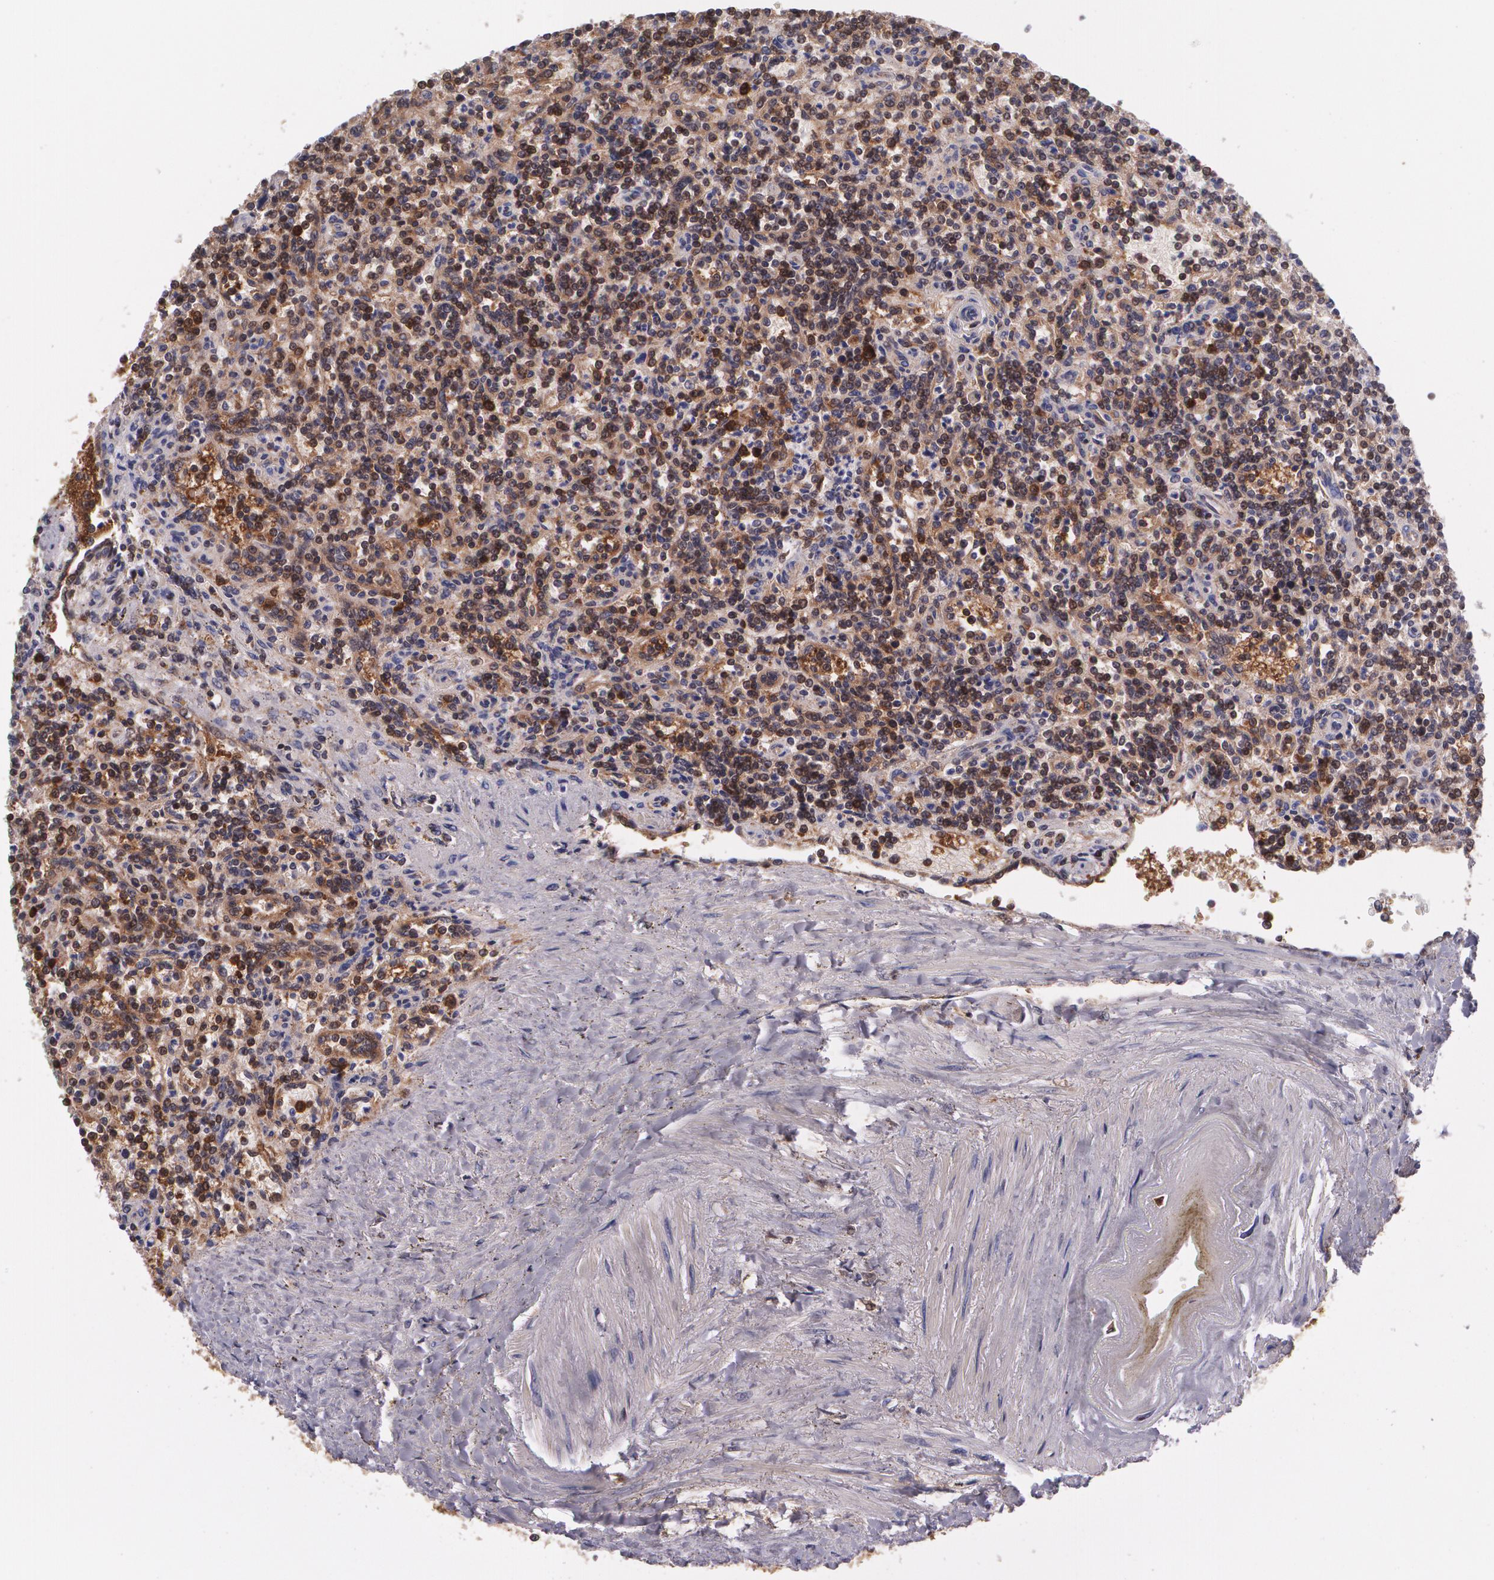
{"staining": {"intensity": "moderate", "quantity": ">75%", "location": "cytoplasmic/membranous"}, "tissue": "lymphoma", "cell_type": "Tumor cells", "image_type": "cancer", "snomed": [{"axis": "morphology", "description": "Malignant lymphoma, non-Hodgkin's type, Low grade"}, {"axis": "topography", "description": "Spleen"}], "caption": "Low-grade malignant lymphoma, non-Hodgkin's type stained for a protein exhibits moderate cytoplasmic/membranous positivity in tumor cells. (DAB (3,3'-diaminobenzidine) = brown stain, brightfield microscopy at high magnification).", "gene": "HSPH1", "patient": {"sex": "male", "age": 73}}